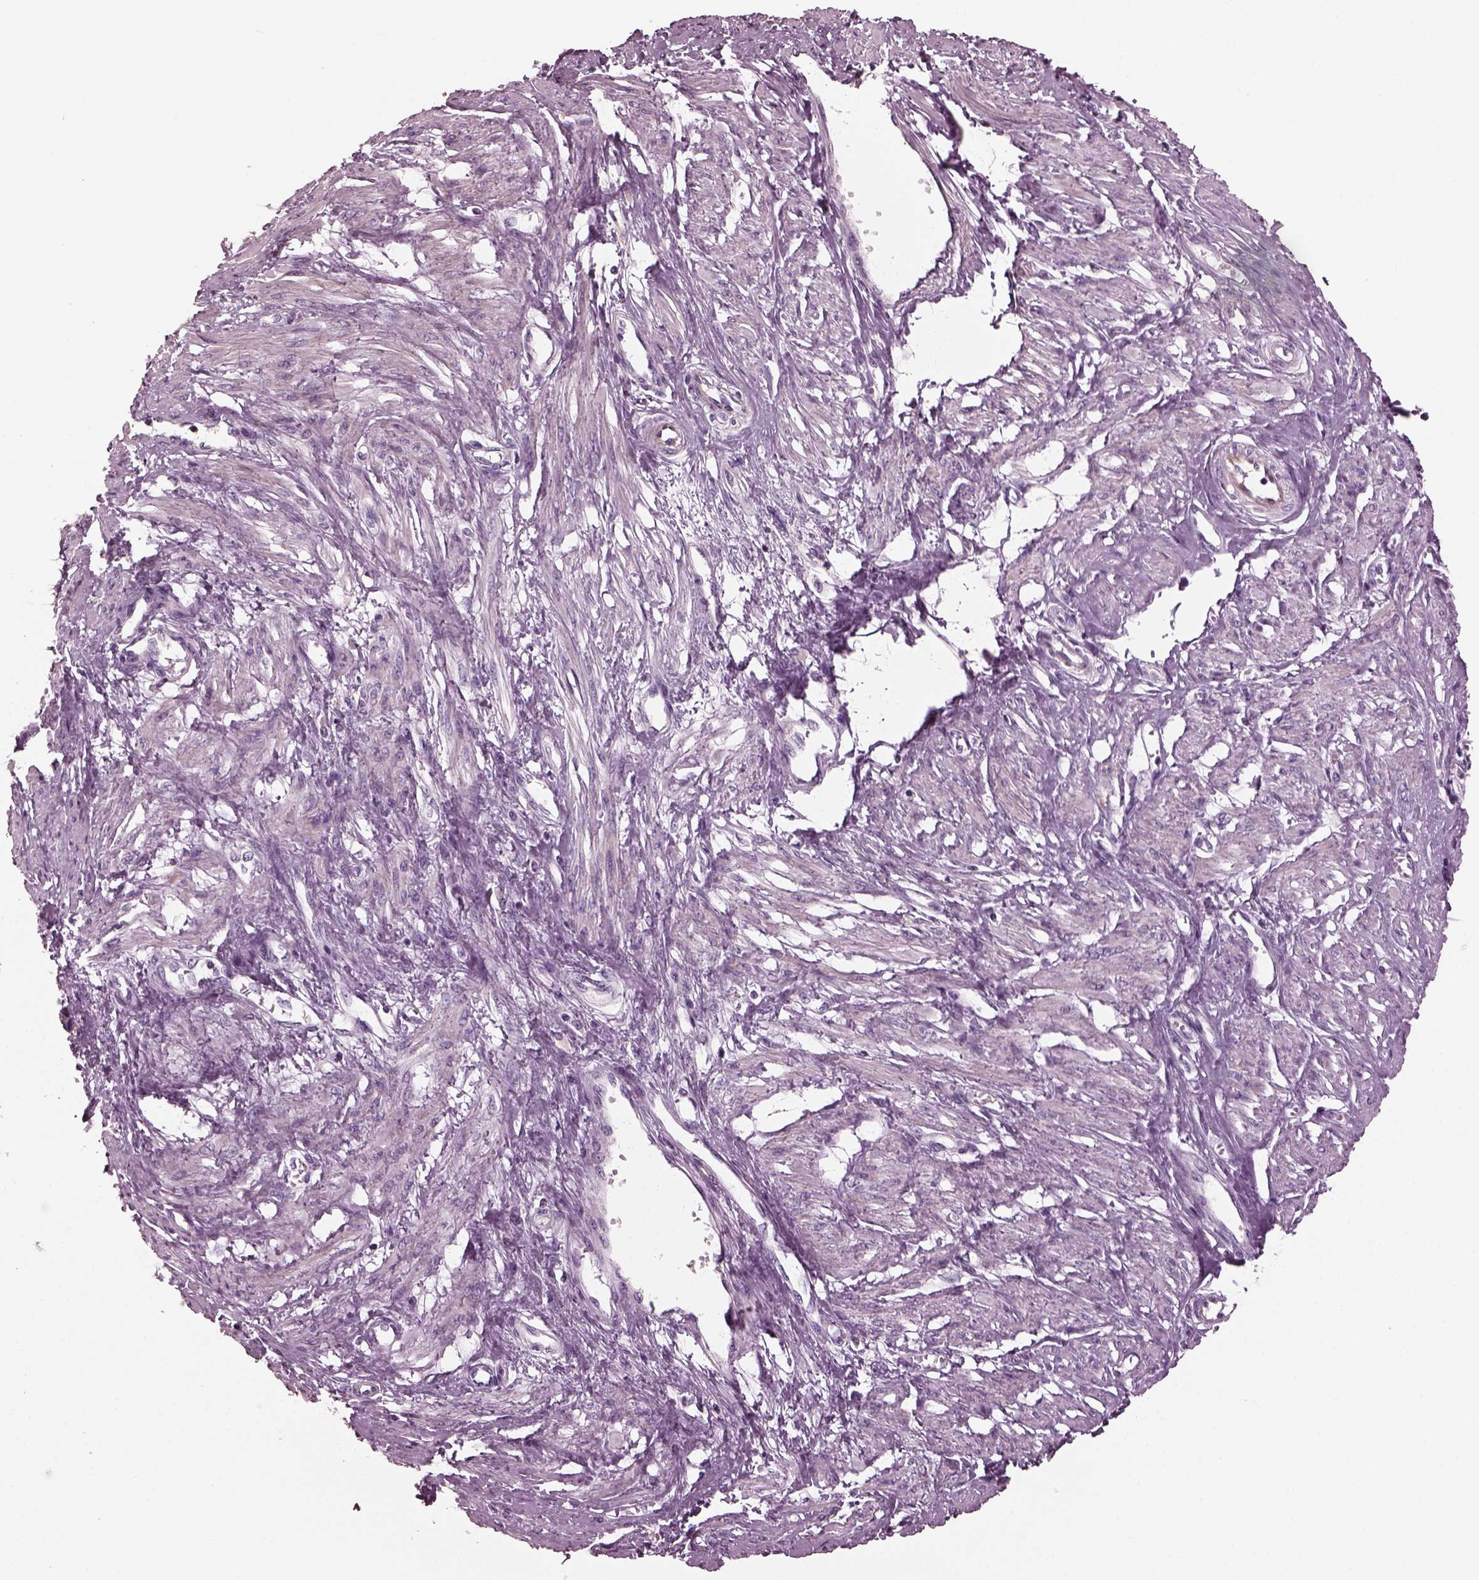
{"staining": {"intensity": "negative", "quantity": "none", "location": "none"}, "tissue": "smooth muscle", "cell_type": "Smooth muscle cells", "image_type": "normal", "snomed": [{"axis": "morphology", "description": "Normal tissue, NOS"}, {"axis": "topography", "description": "Smooth muscle"}, {"axis": "topography", "description": "Uterus"}], "caption": "High magnification brightfield microscopy of unremarkable smooth muscle stained with DAB (brown) and counterstained with hematoxylin (blue): smooth muscle cells show no significant positivity. The staining is performed using DAB (3,3'-diaminobenzidine) brown chromogen with nuclei counter-stained in using hematoxylin.", "gene": "GDF11", "patient": {"sex": "female", "age": 39}}